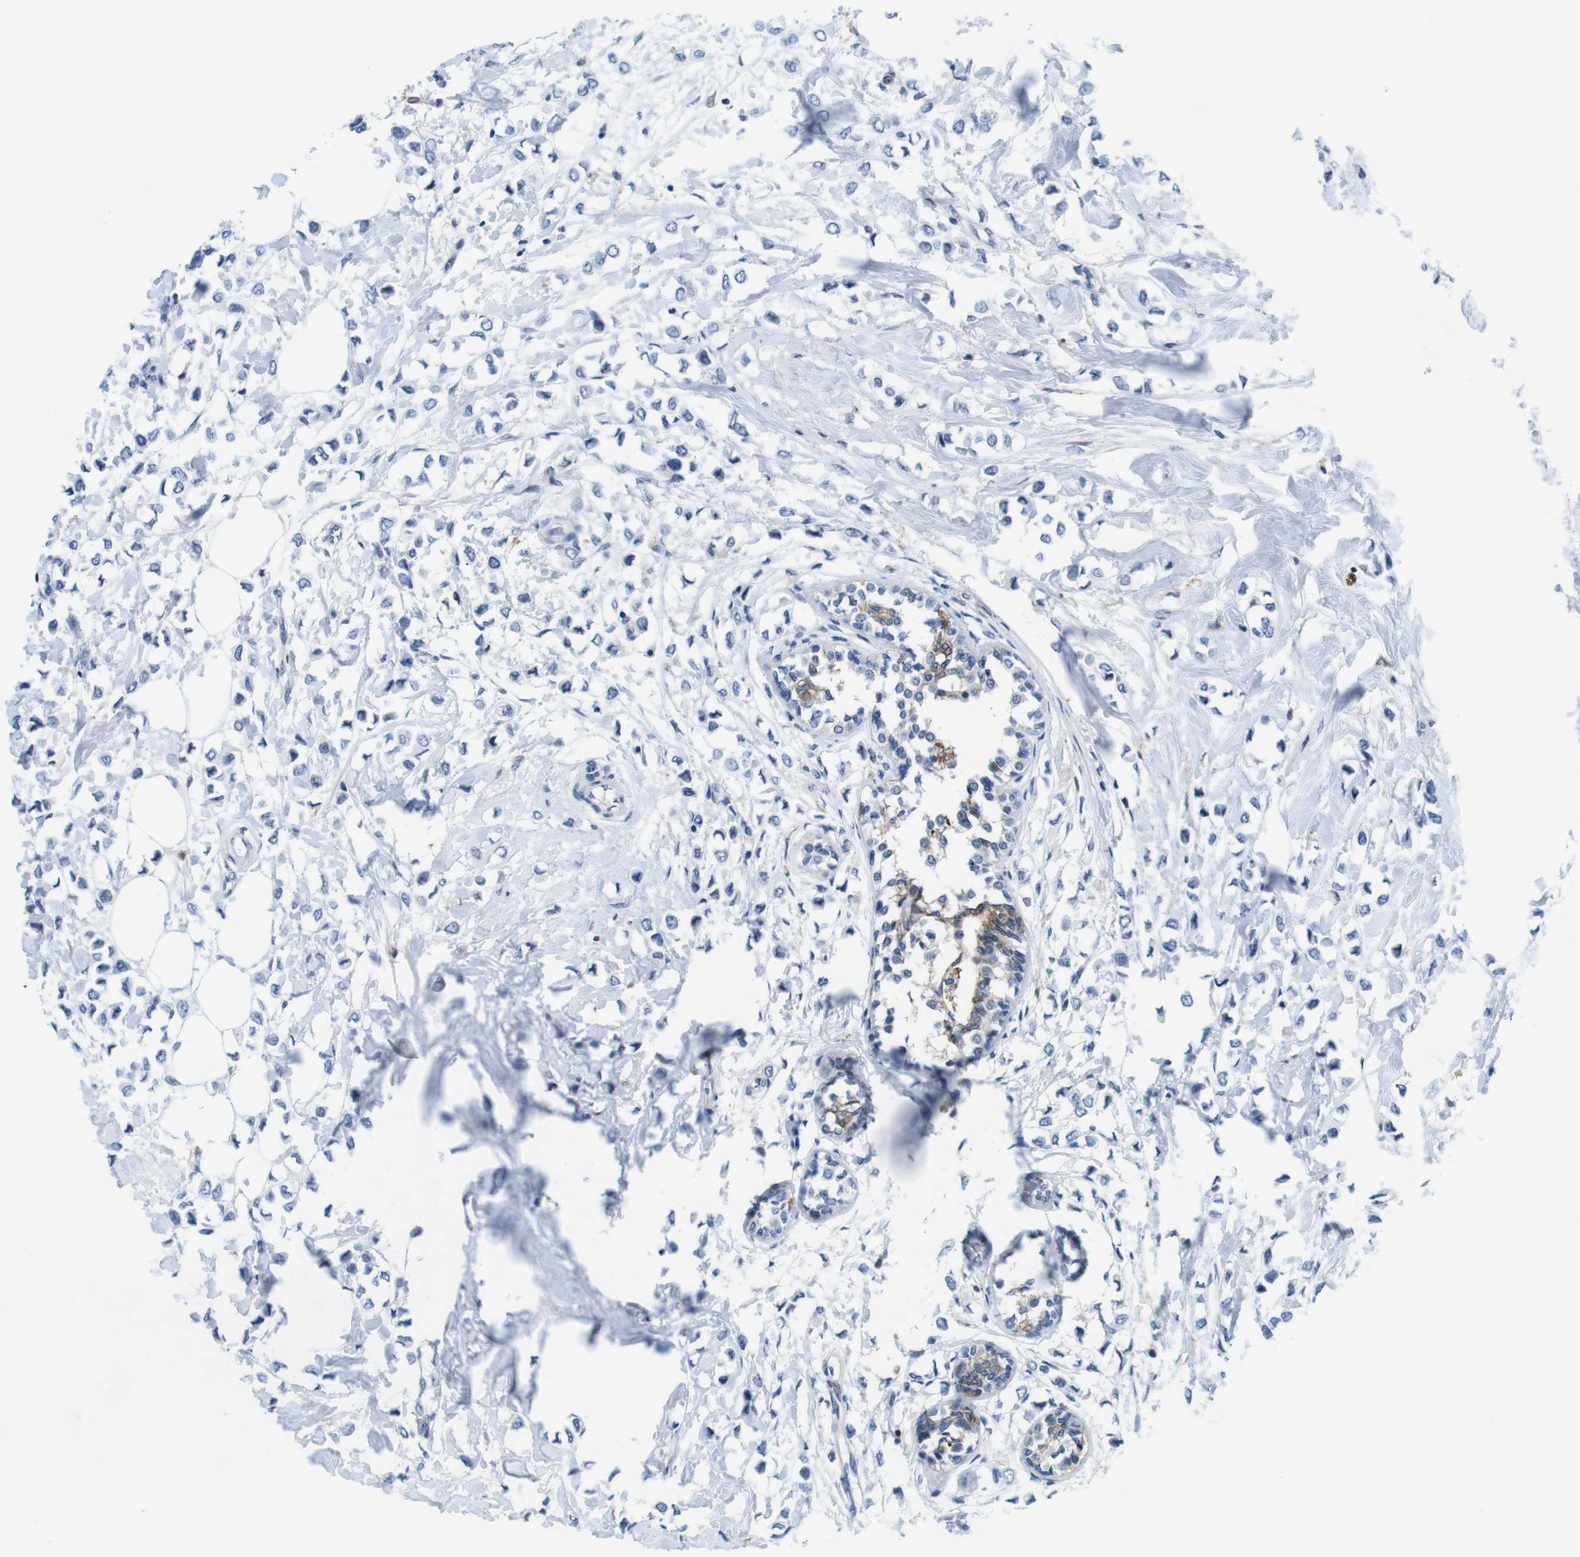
{"staining": {"intensity": "negative", "quantity": "none", "location": "none"}, "tissue": "breast cancer", "cell_type": "Tumor cells", "image_type": "cancer", "snomed": [{"axis": "morphology", "description": "Lobular carcinoma"}, {"axis": "topography", "description": "Breast"}], "caption": "This is an immunohistochemistry histopathology image of breast lobular carcinoma. There is no positivity in tumor cells.", "gene": "CD300C", "patient": {"sex": "female", "age": 51}}